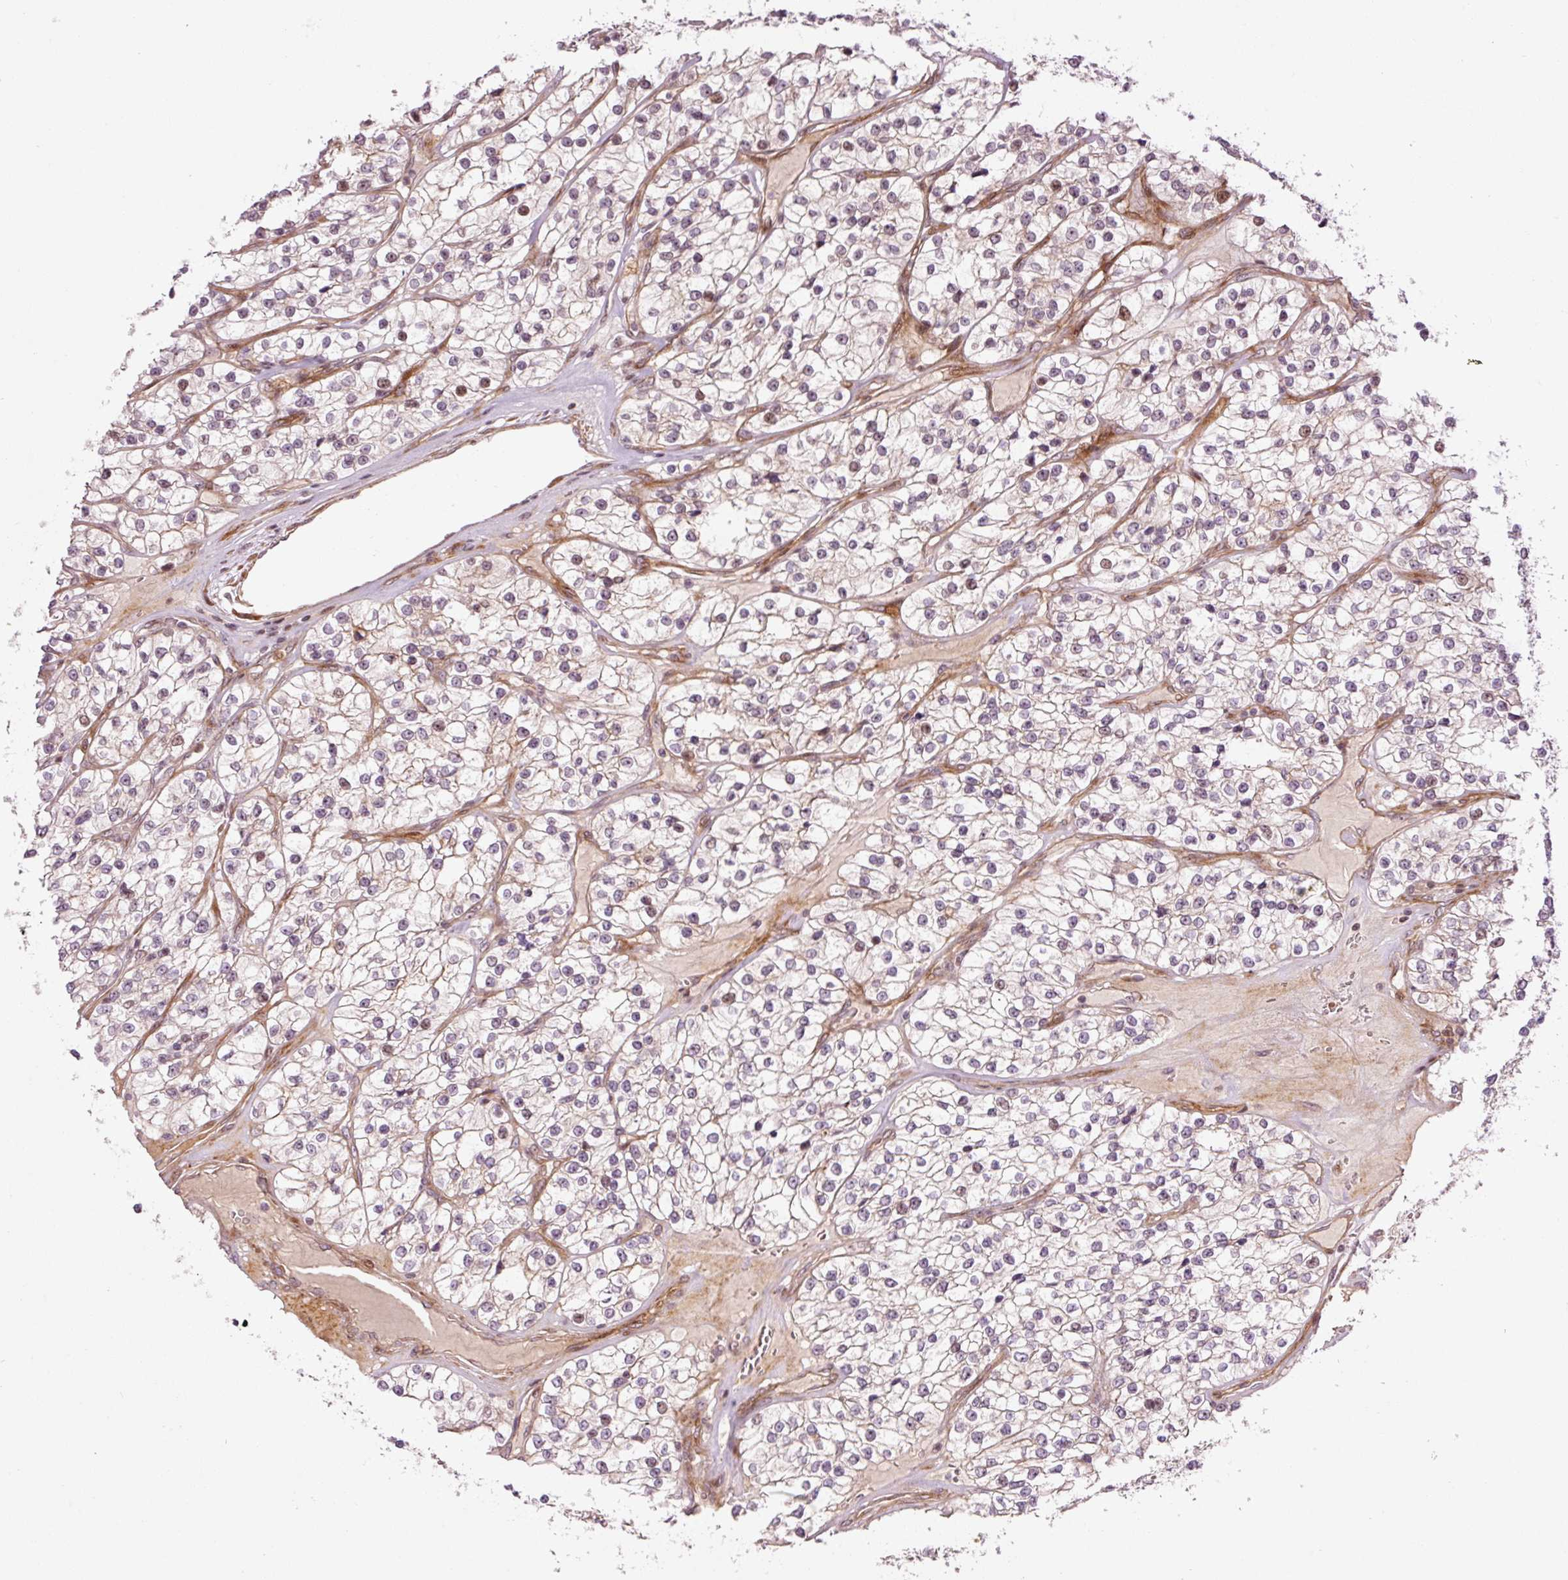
{"staining": {"intensity": "negative", "quantity": "none", "location": "none"}, "tissue": "renal cancer", "cell_type": "Tumor cells", "image_type": "cancer", "snomed": [{"axis": "morphology", "description": "Adenocarcinoma, NOS"}, {"axis": "topography", "description": "Kidney"}], "caption": "IHC of human renal cancer exhibits no expression in tumor cells.", "gene": "ANKRD20A1", "patient": {"sex": "female", "age": 57}}